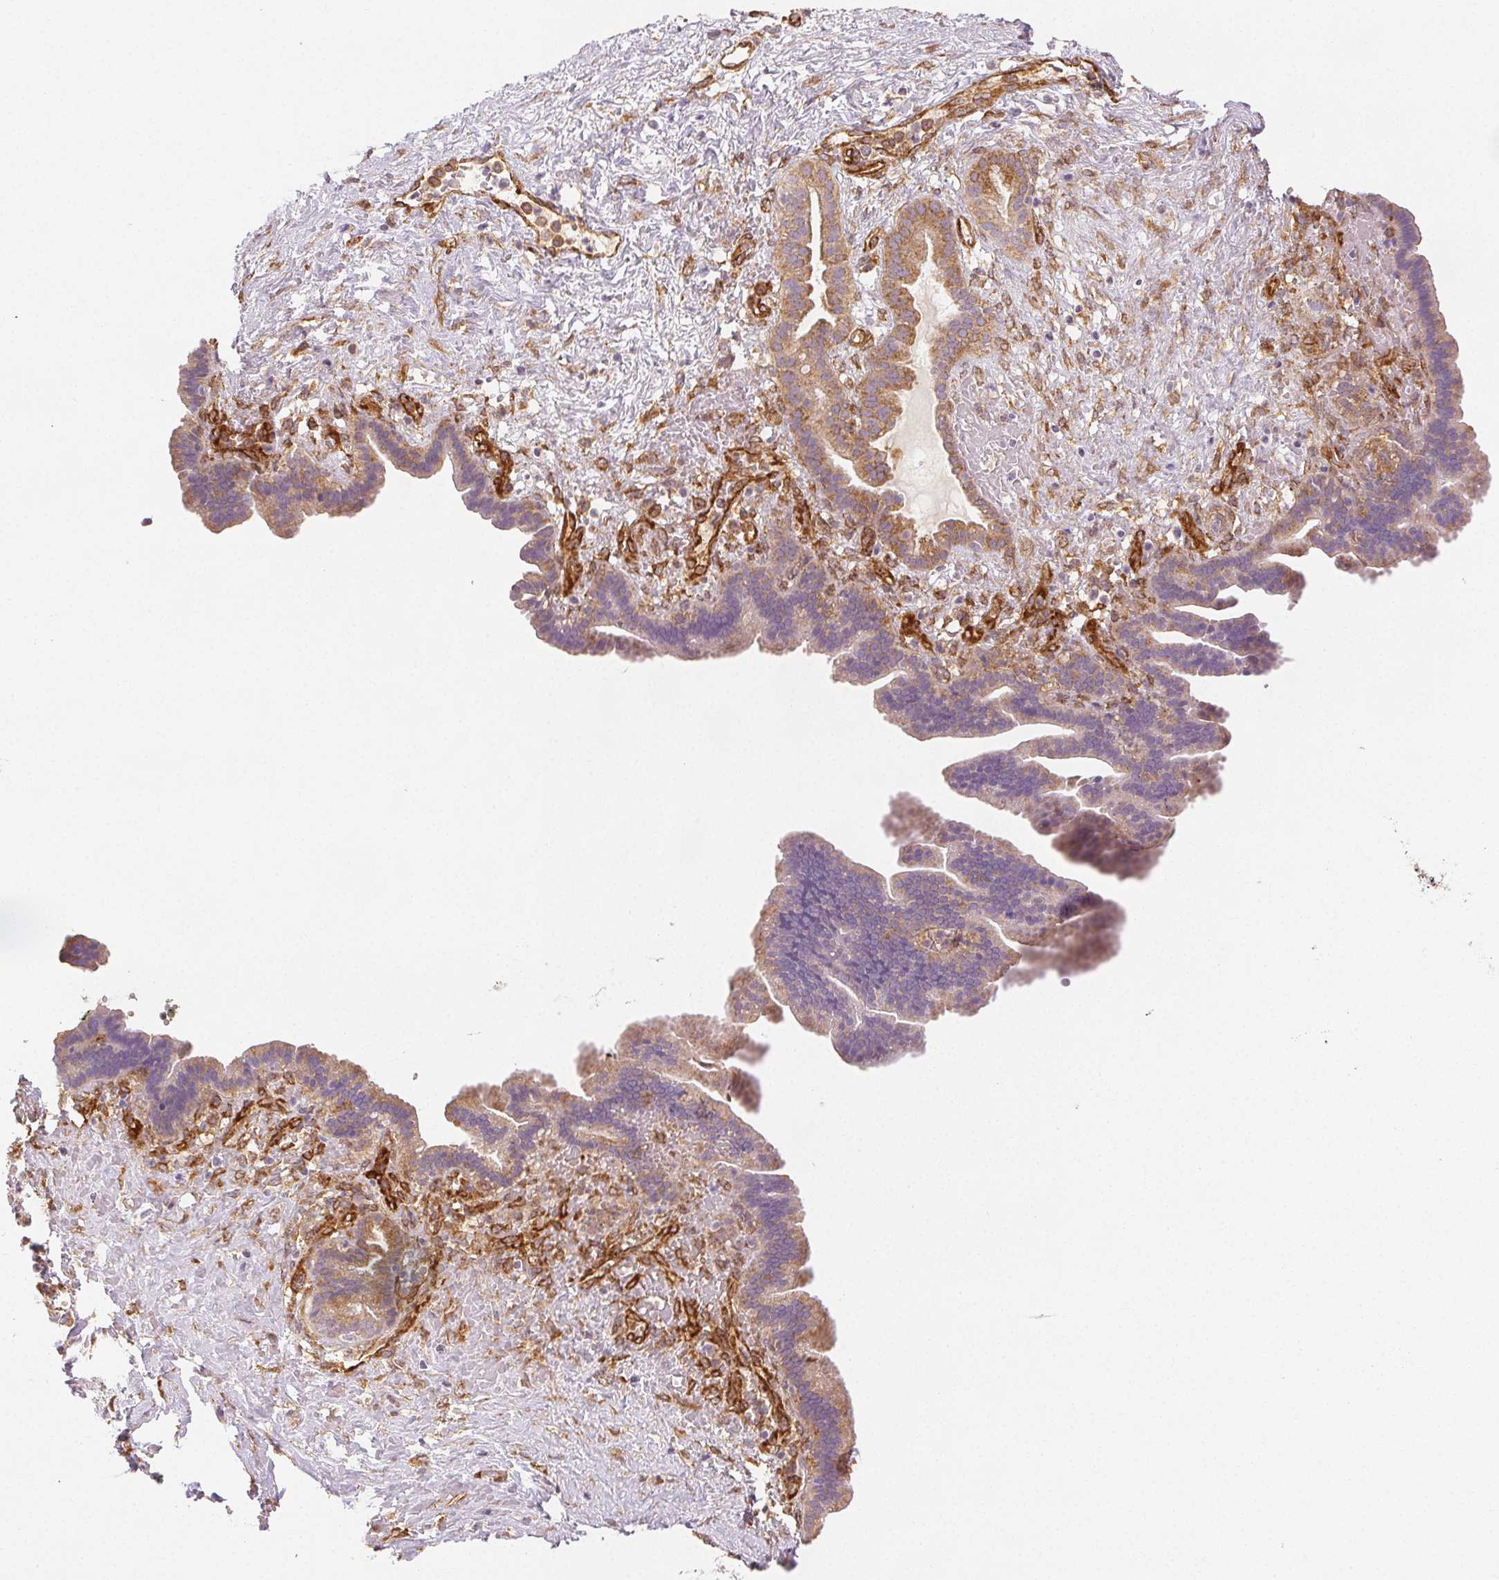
{"staining": {"intensity": "weak", "quantity": "25%-75%", "location": "cytoplasmic/membranous"}, "tissue": "pancreatic cancer", "cell_type": "Tumor cells", "image_type": "cancer", "snomed": [{"axis": "morphology", "description": "Adenocarcinoma, NOS"}, {"axis": "topography", "description": "Pancreas"}], "caption": "Immunohistochemistry of pancreatic cancer shows low levels of weak cytoplasmic/membranous positivity in about 25%-75% of tumor cells.", "gene": "DIAPH2", "patient": {"sex": "male", "age": 44}}